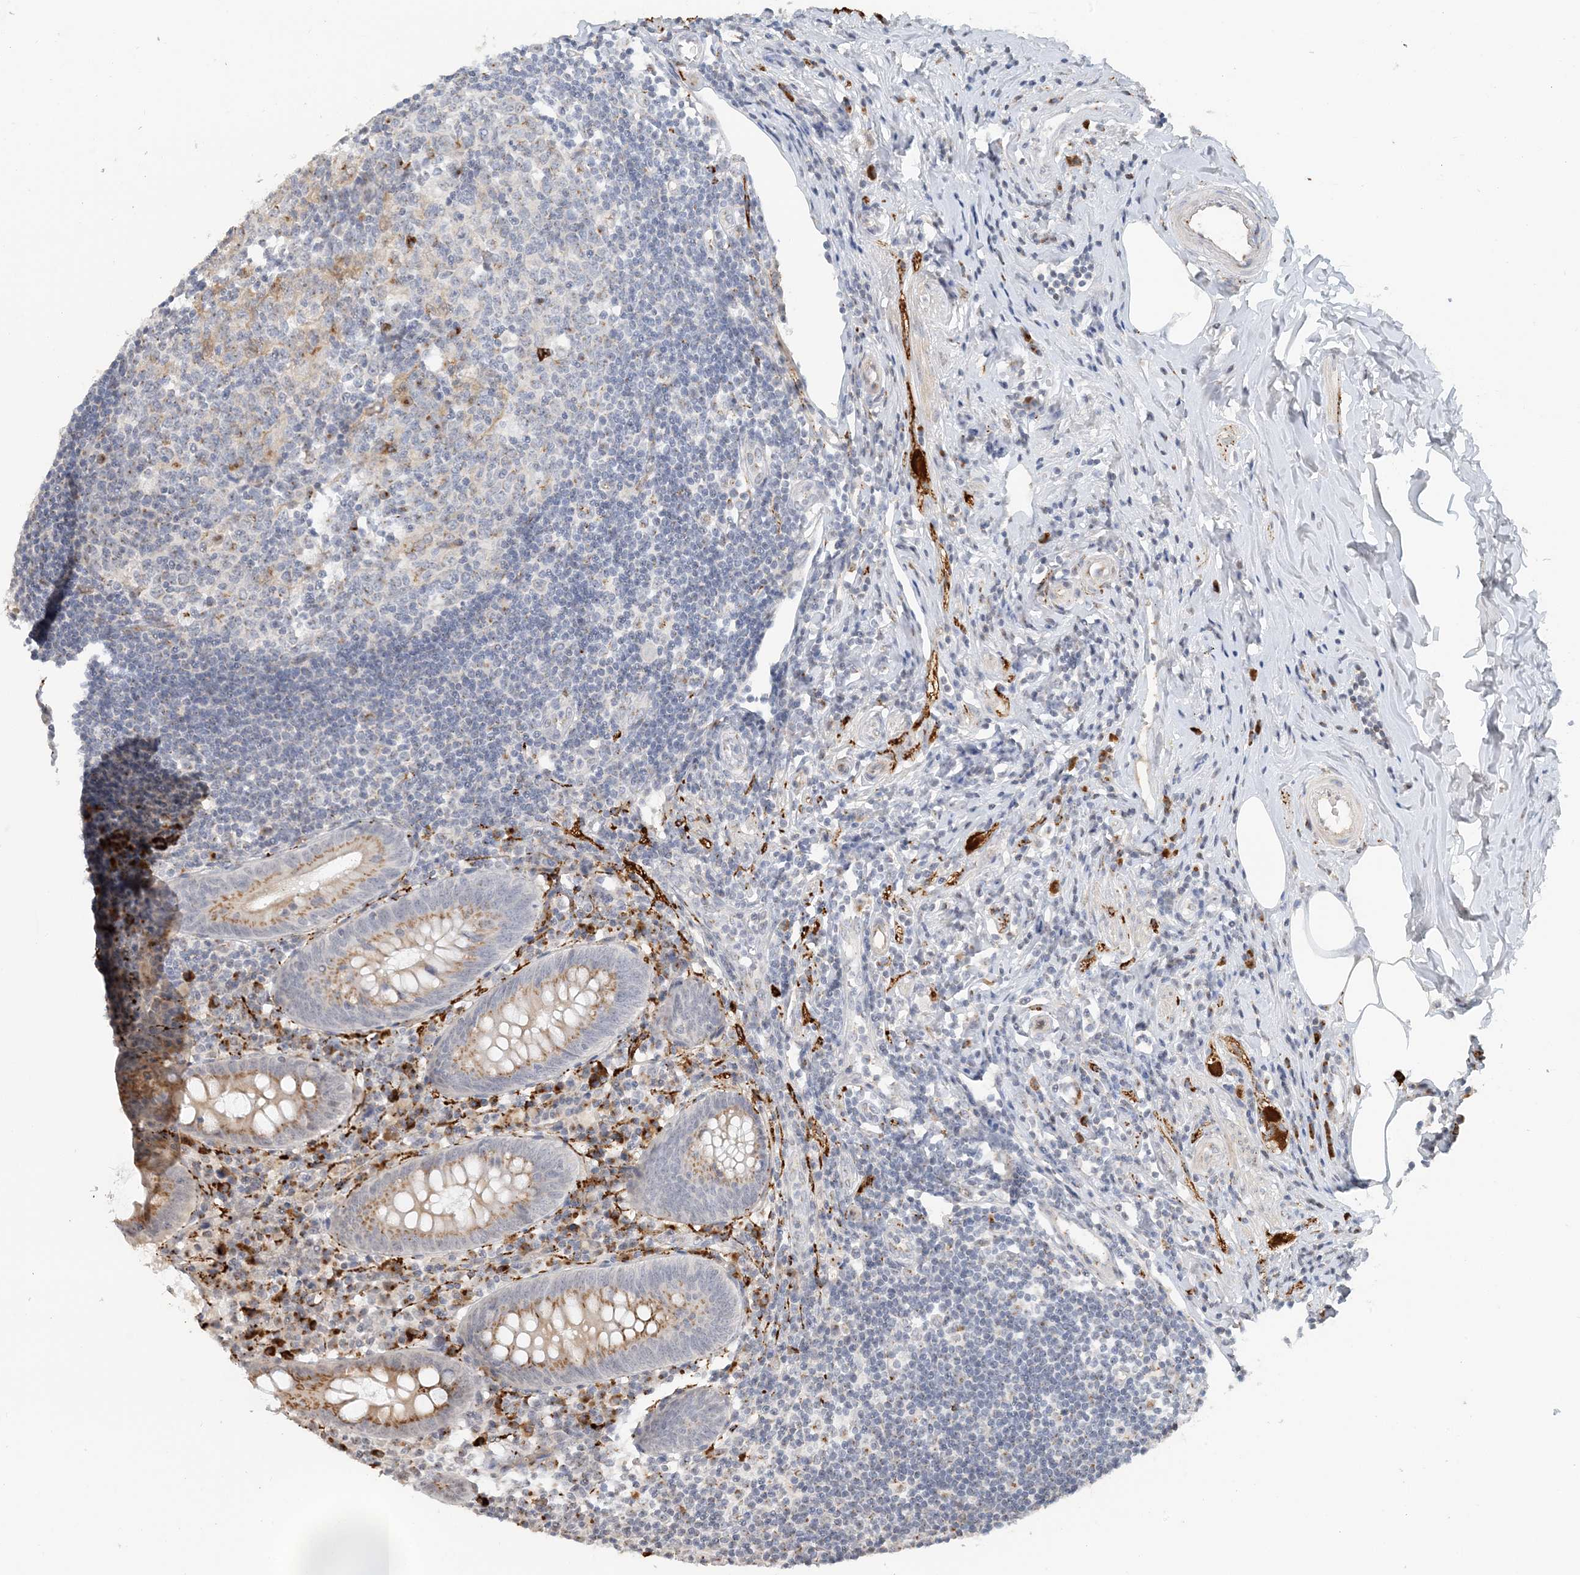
{"staining": {"intensity": "moderate", "quantity": "25%-75%", "location": "cytoplasmic/membranous"}, "tissue": "appendix", "cell_type": "Glandular cells", "image_type": "normal", "snomed": [{"axis": "morphology", "description": "Normal tissue, NOS"}, {"axis": "topography", "description": "Appendix"}], "caption": "The immunohistochemical stain shows moderate cytoplasmic/membranous staining in glandular cells of normal appendix. (Stains: DAB in brown, nuclei in blue, Microscopy: brightfield microscopy at high magnification).", "gene": "ZCCHC4", "patient": {"sex": "female", "age": 54}}